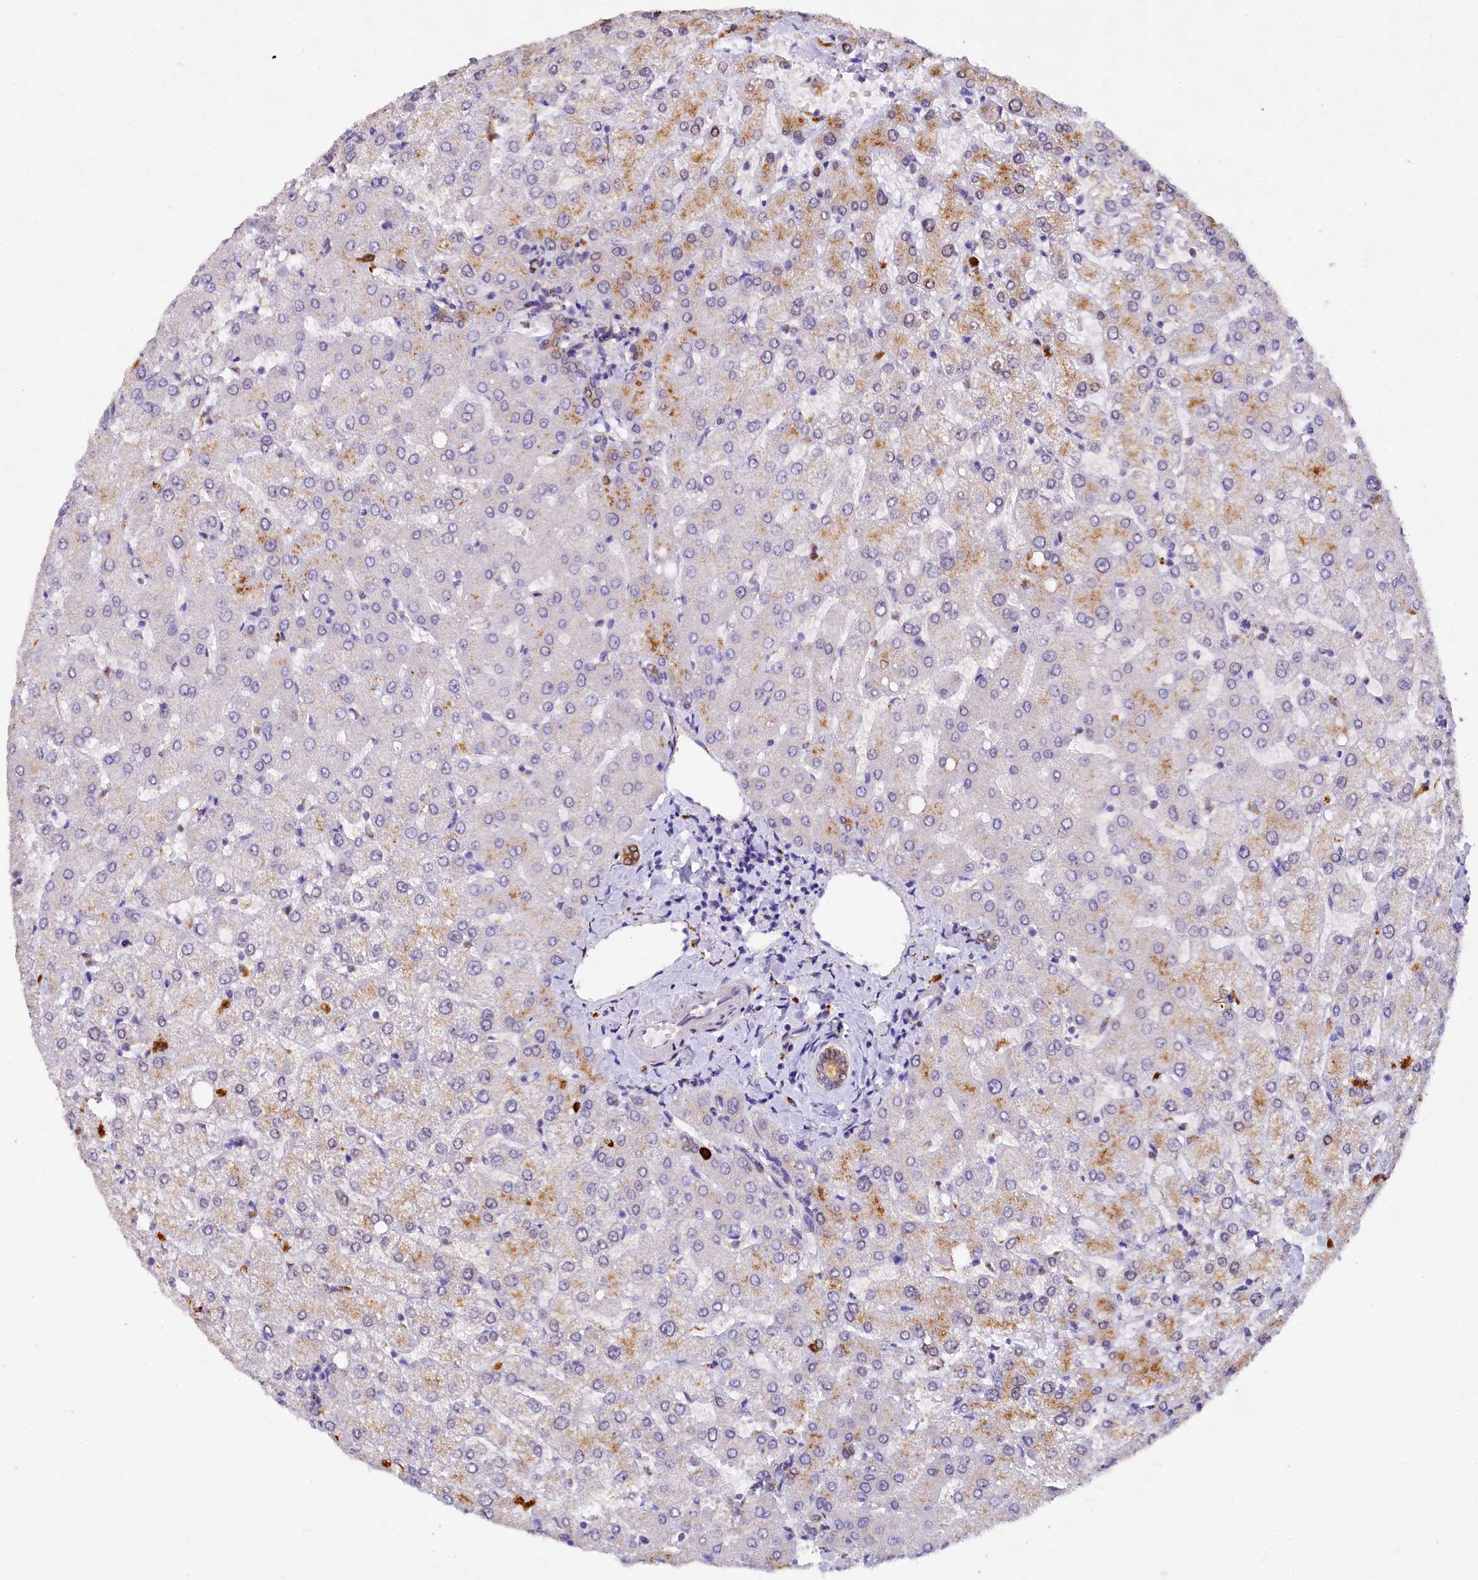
{"staining": {"intensity": "moderate", "quantity": "25%-75%", "location": "cytoplasmic/membranous"}, "tissue": "liver", "cell_type": "Cholangiocytes", "image_type": "normal", "snomed": [{"axis": "morphology", "description": "Normal tissue, NOS"}, {"axis": "topography", "description": "Liver"}], "caption": "IHC micrograph of normal liver: liver stained using immunohistochemistry demonstrates medium levels of moderate protein expression localized specifically in the cytoplasmic/membranous of cholangiocytes, appearing as a cytoplasmic/membranous brown color.", "gene": "TGDS", "patient": {"sex": "female", "age": 54}}